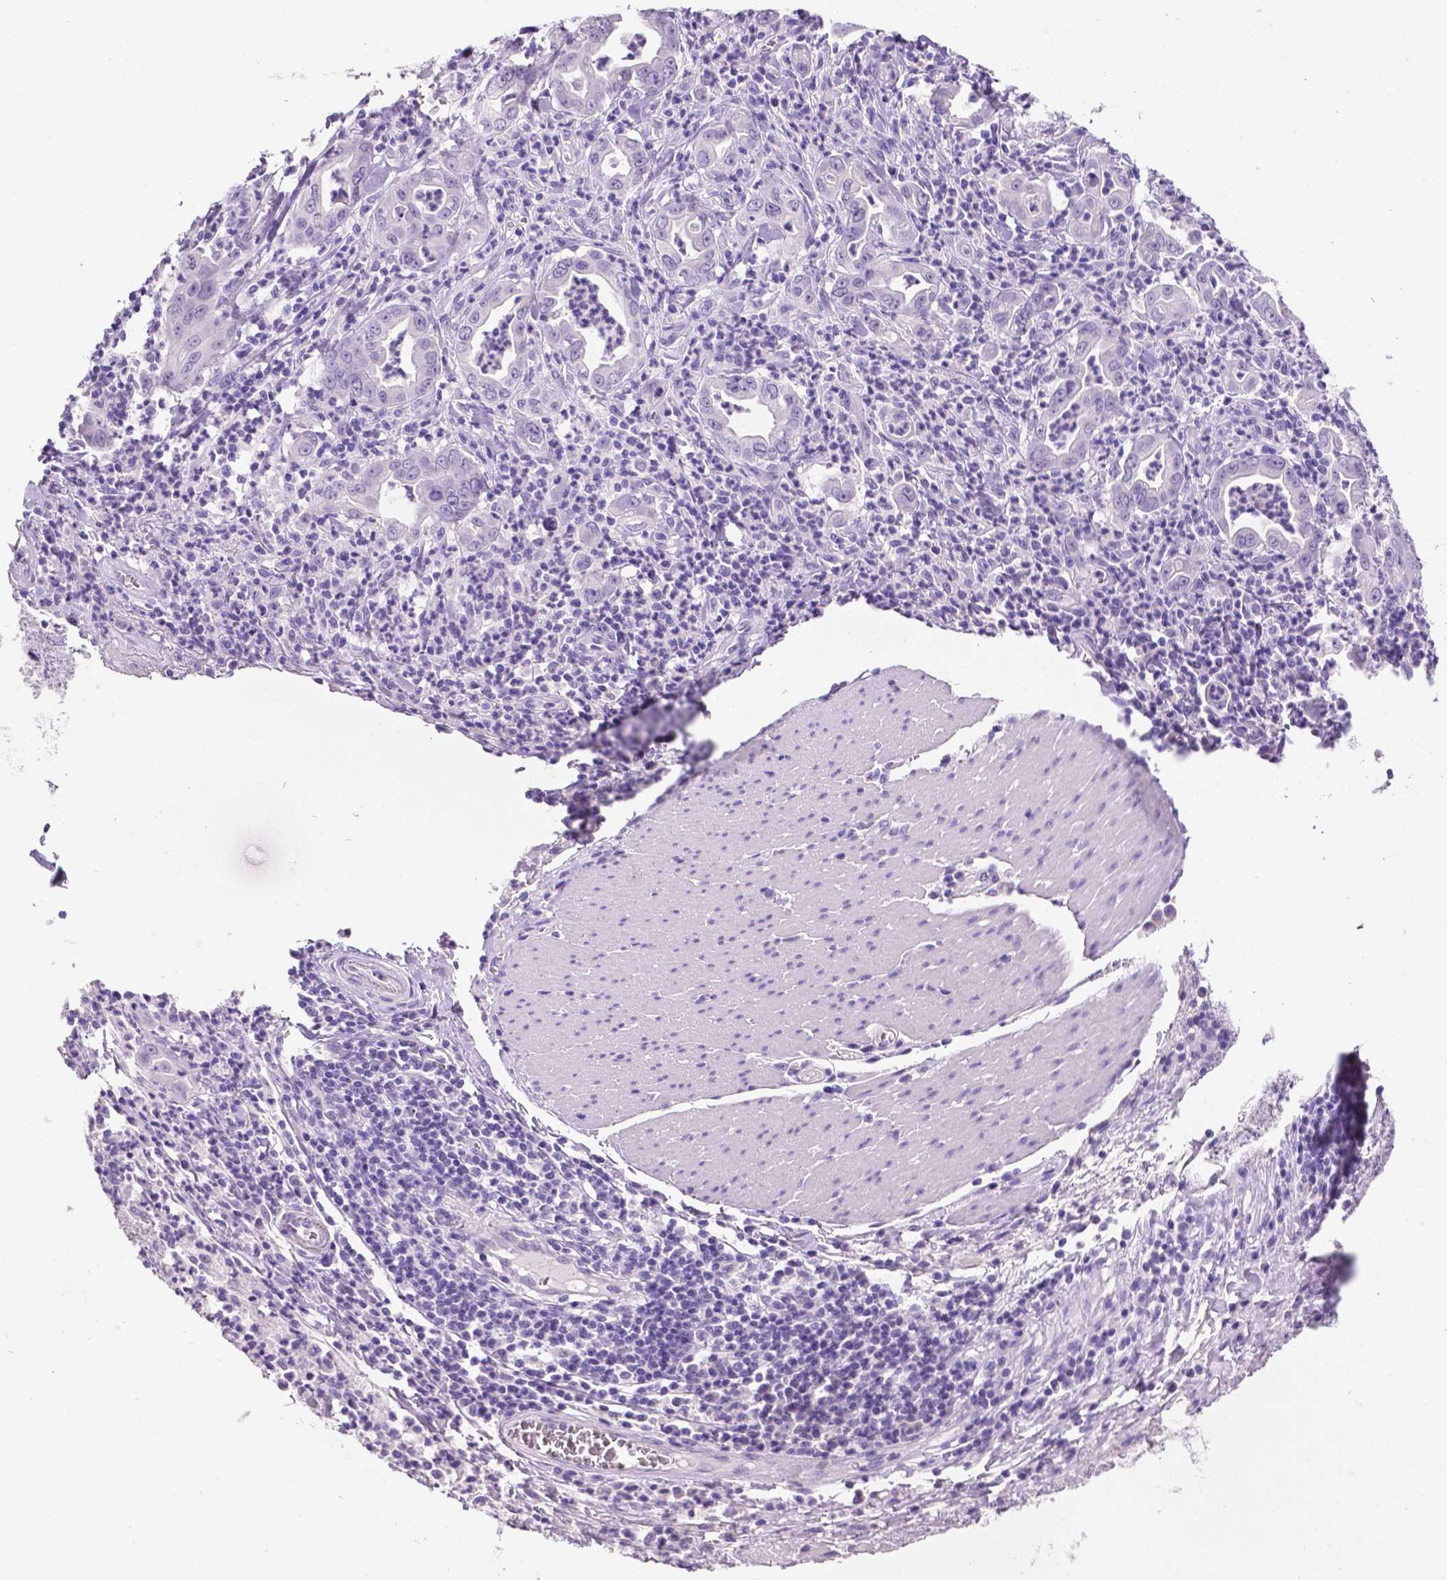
{"staining": {"intensity": "negative", "quantity": "none", "location": "none"}, "tissue": "stomach cancer", "cell_type": "Tumor cells", "image_type": "cancer", "snomed": [{"axis": "morphology", "description": "Adenocarcinoma, NOS"}, {"axis": "topography", "description": "Stomach, upper"}], "caption": "High power microscopy micrograph of an immunohistochemistry (IHC) photomicrograph of adenocarcinoma (stomach), revealing no significant expression in tumor cells.", "gene": "SATB2", "patient": {"sex": "female", "age": 79}}